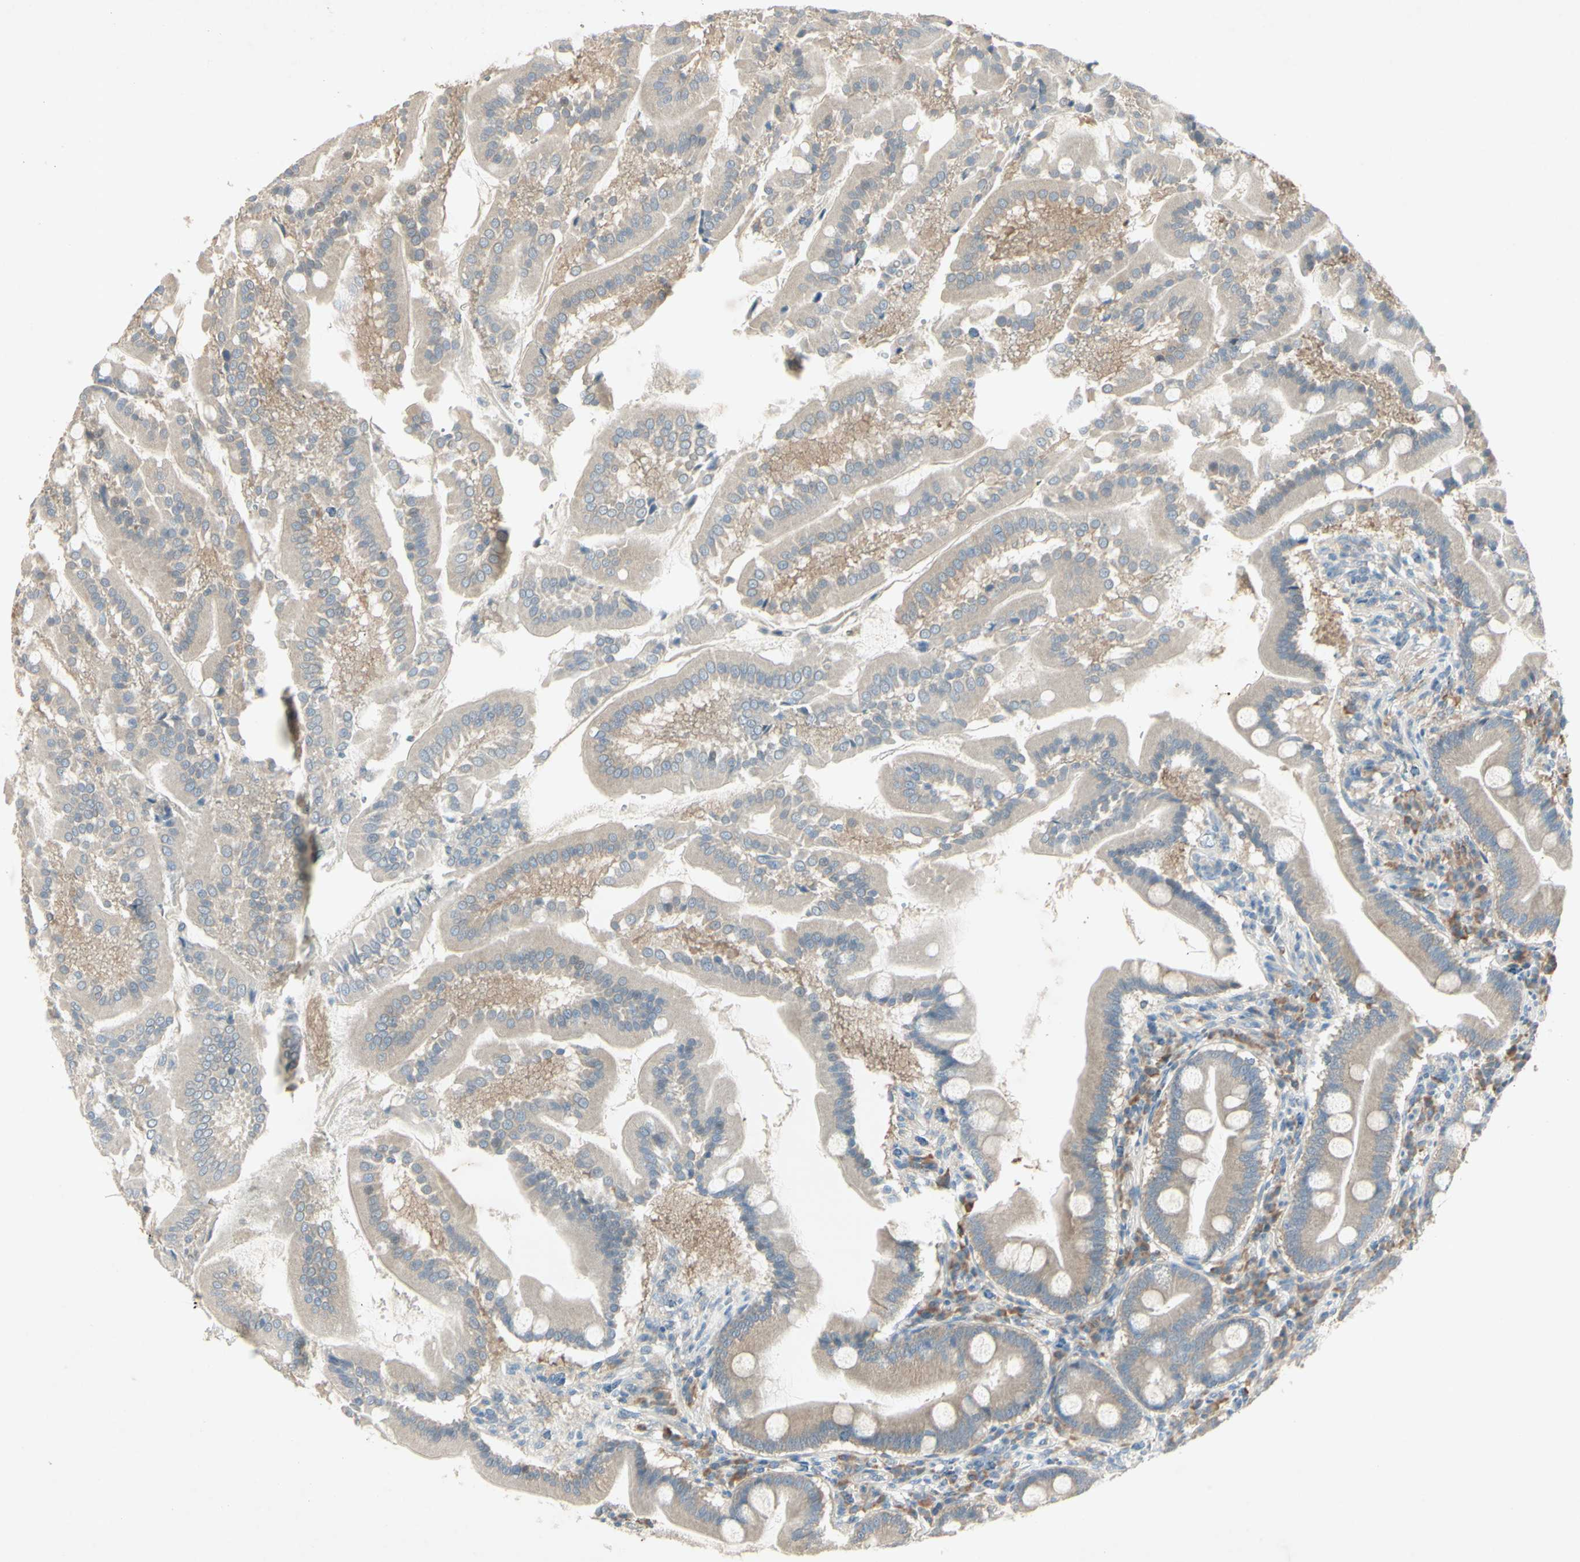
{"staining": {"intensity": "moderate", "quantity": "25%-75%", "location": "cytoplasmic/membranous"}, "tissue": "duodenum", "cell_type": "Glandular cells", "image_type": "normal", "snomed": [{"axis": "morphology", "description": "Normal tissue, NOS"}, {"axis": "topography", "description": "Duodenum"}], "caption": "Immunohistochemical staining of normal human duodenum reveals moderate cytoplasmic/membranous protein expression in approximately 25%-75% of glandular cells. Ihc stains the protein of interest in brown and the nuclei are stained blue.", "gene": "AATK", "patient": {"sex": "male", "age": 50}}